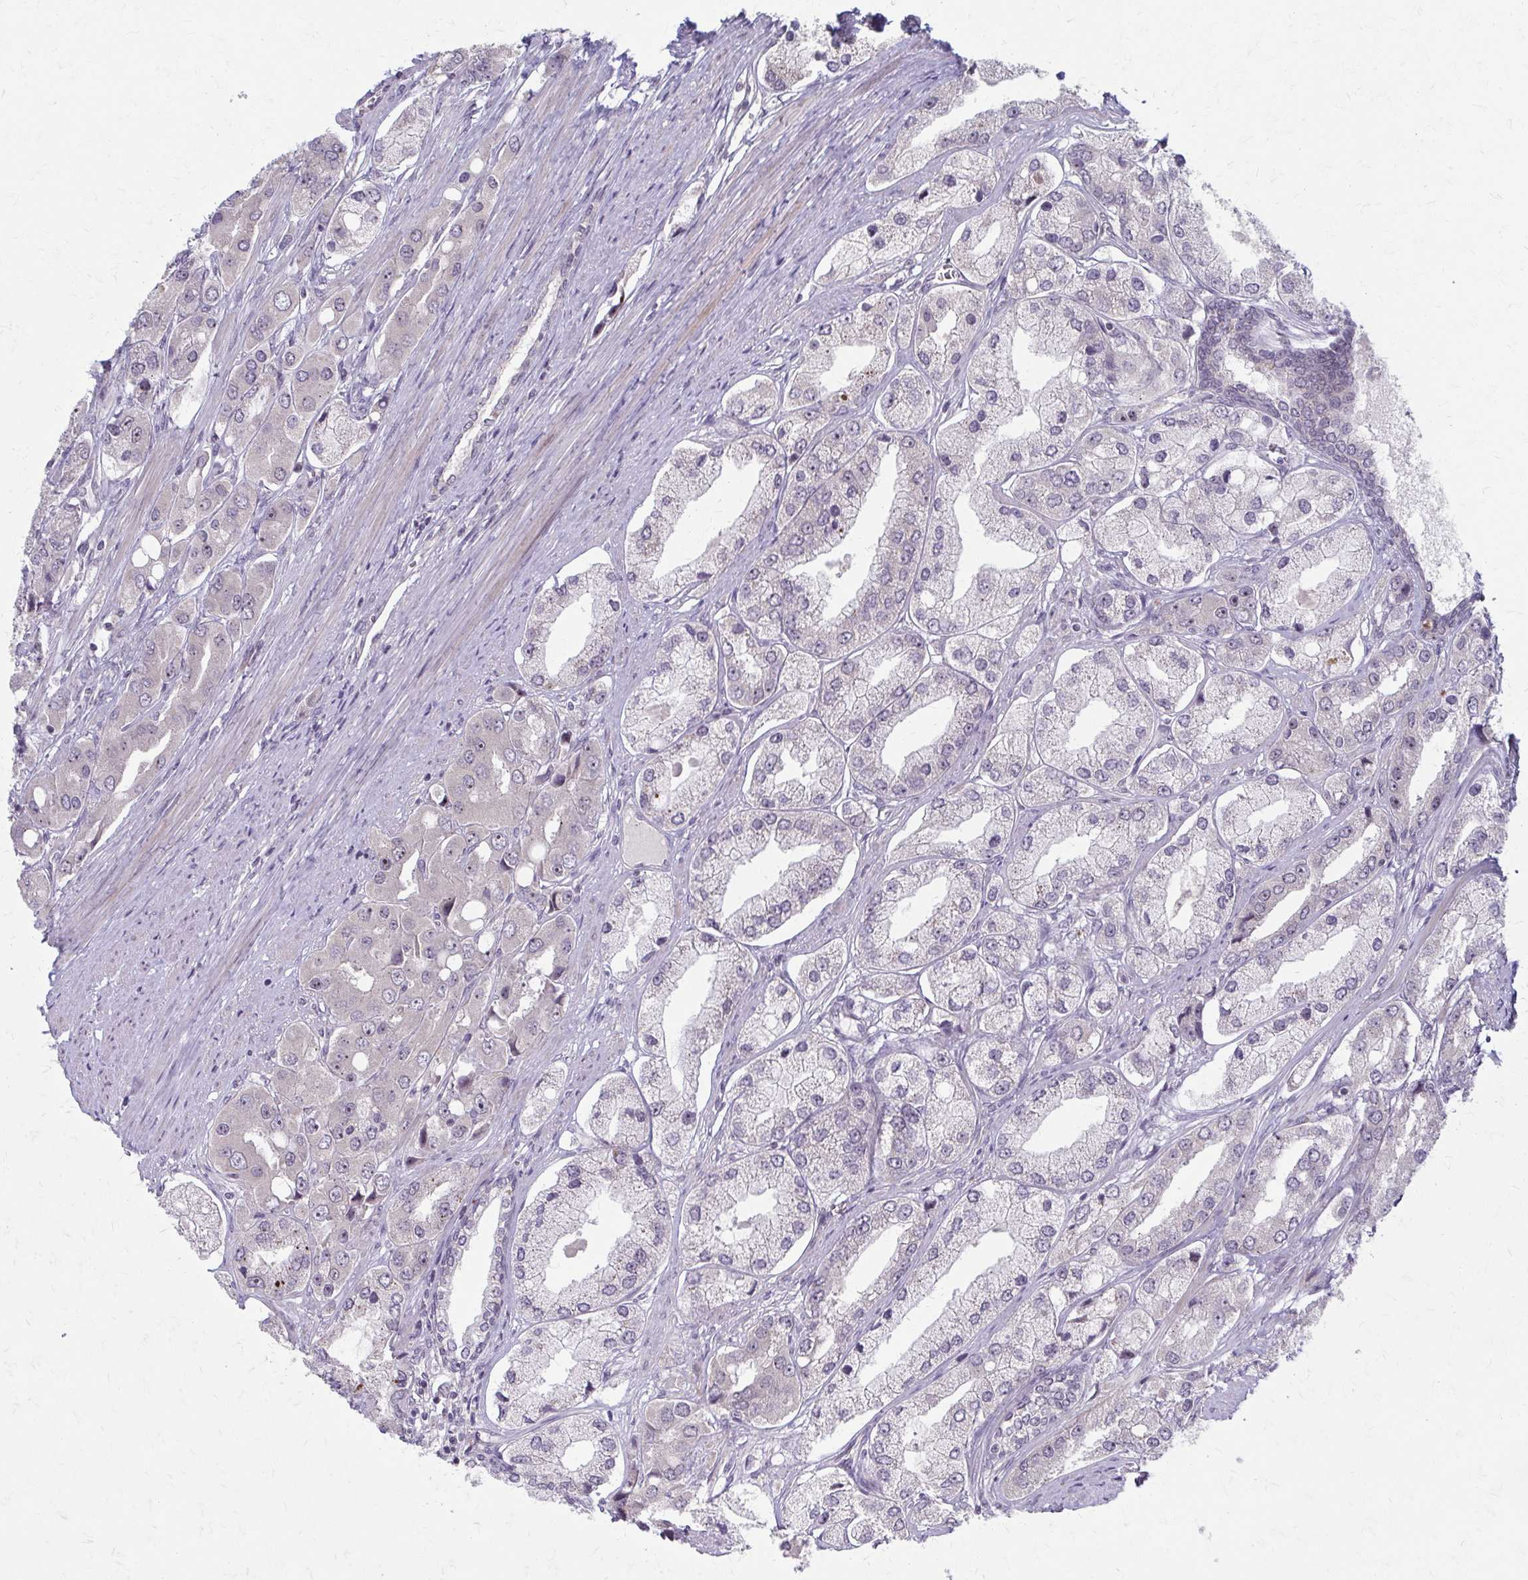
{"staining": {"intensity": "negative", "quantity": "none", "location": "none"}, "tissue": "prostate cancer", "cell_type": "Tumor cells", "image_type": "cancer", "snomed": [{"axis": "morphology", "description": "Adenocarcinoma, Low grade"}, {"axis": "topography", "description": "Prostate"}], "caption": "Tumor cells show no significant protein positivity in prostate low-grade adenocarcinoma. (Stains: DAB IHC with hematoxylin counter stain, Microscopy: brightfield microscopy at high magnification).", "gene": "NUDT16", "patient": {"sex": "male", "age": 69}}